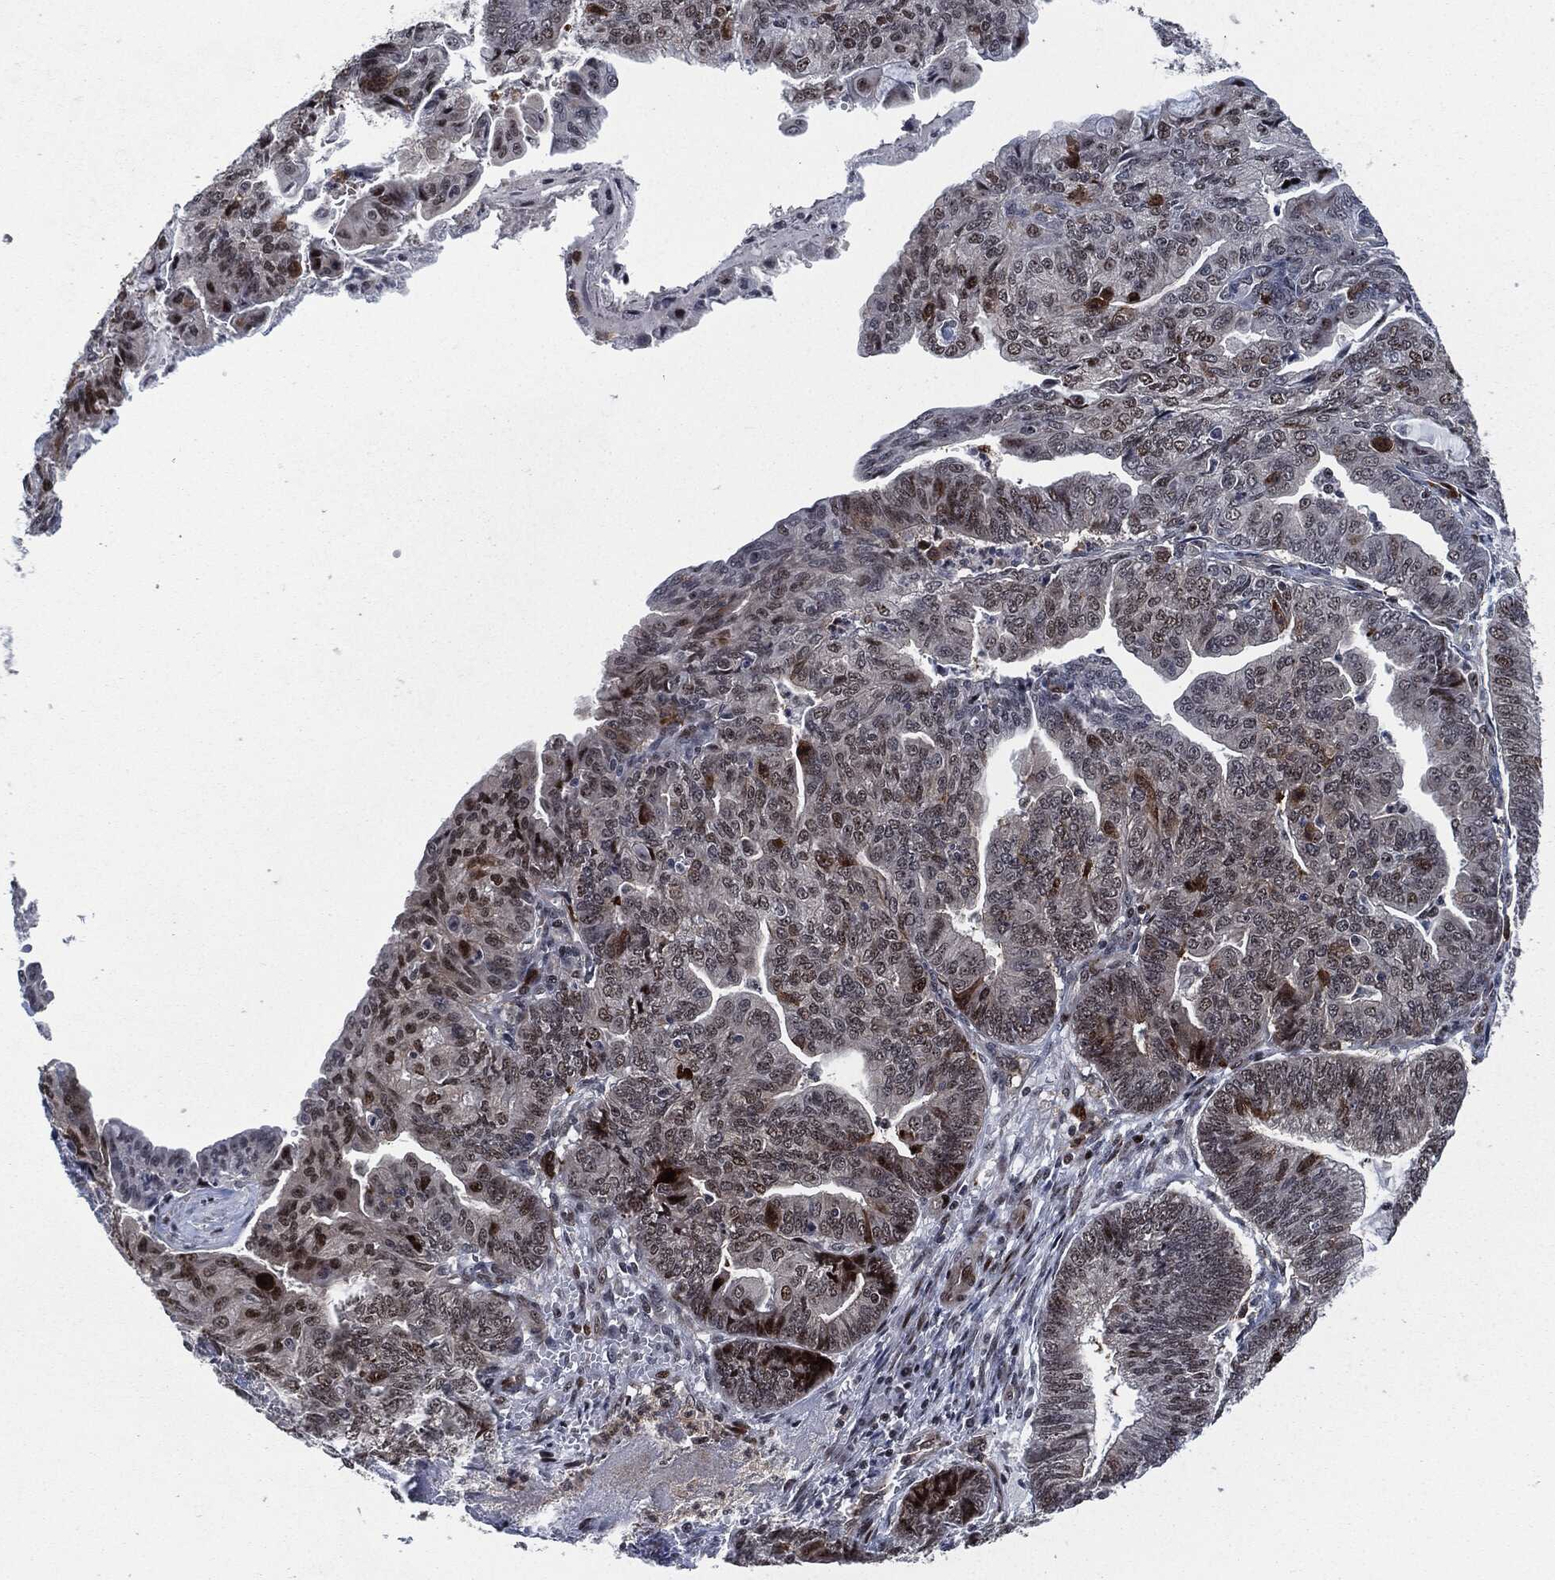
{"staining": {"intensity": "strong", "quantity": "<25%", "location": "nuclear"}, "tissue": "endometrial cancer", "cell_type": "Tumor cells", "image_type": "cancer", "snomed": [{"axis": "morphology", "description": "Adenocarcinoma, NOS"}, {"axis": "topography", "description": "Endometrium"}], "caption": "IHC (DAB) staining of endometrial adenocarcinoma shows strong nuclear protein positivity in approximately <25% of tumor cells.", "gene": "AKT2", "patient": {"sex": "female", "age": 82}}